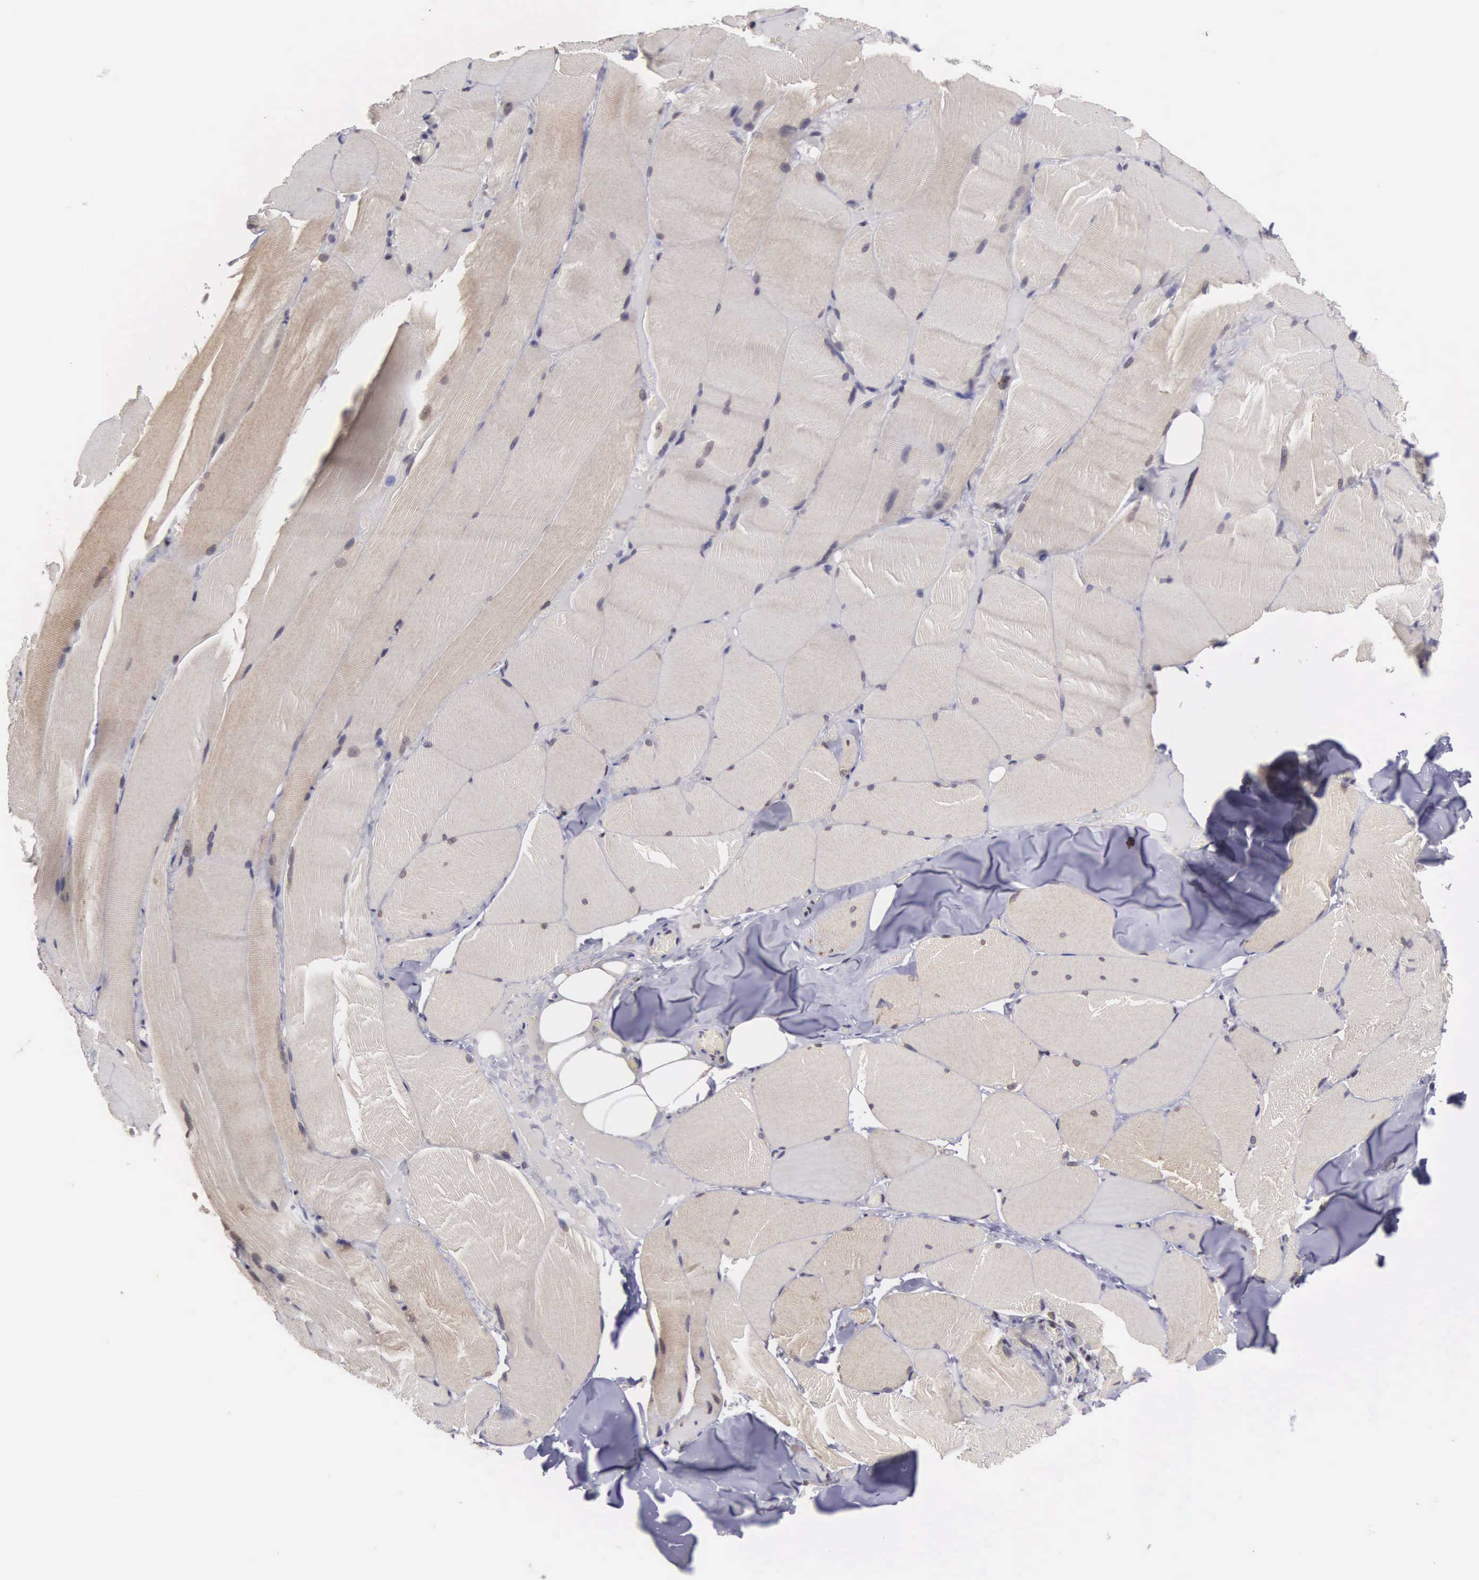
{"staining": {"intensity": "weak", "quantity": ">75%", "location": "cytoplasmic/membranous"}, "tissue": "skeletal muscle", "cell_type": "Myocytes", "image_type": "normal", "snomed": [{"axis": "morphology", "description": "Normal tissue, NOS"}, {"axis": "topography", "description": "Skeletal muscle"}], "caption": "Skeletal muscle stained with DAB (3,3'-diaminobenzidine) IHC shows low levels of weak cytoplasmic/membranous positivity in approximately >75% of myocytes. The protein of interest is stained brown, and the nuclei are stained in blue (DAB (3,3'-diaminobenzidine) IHC with brightfield microscopy, high magnification).", "gene": "ETV6", "patient": {"sex": "male", "age": 71}}